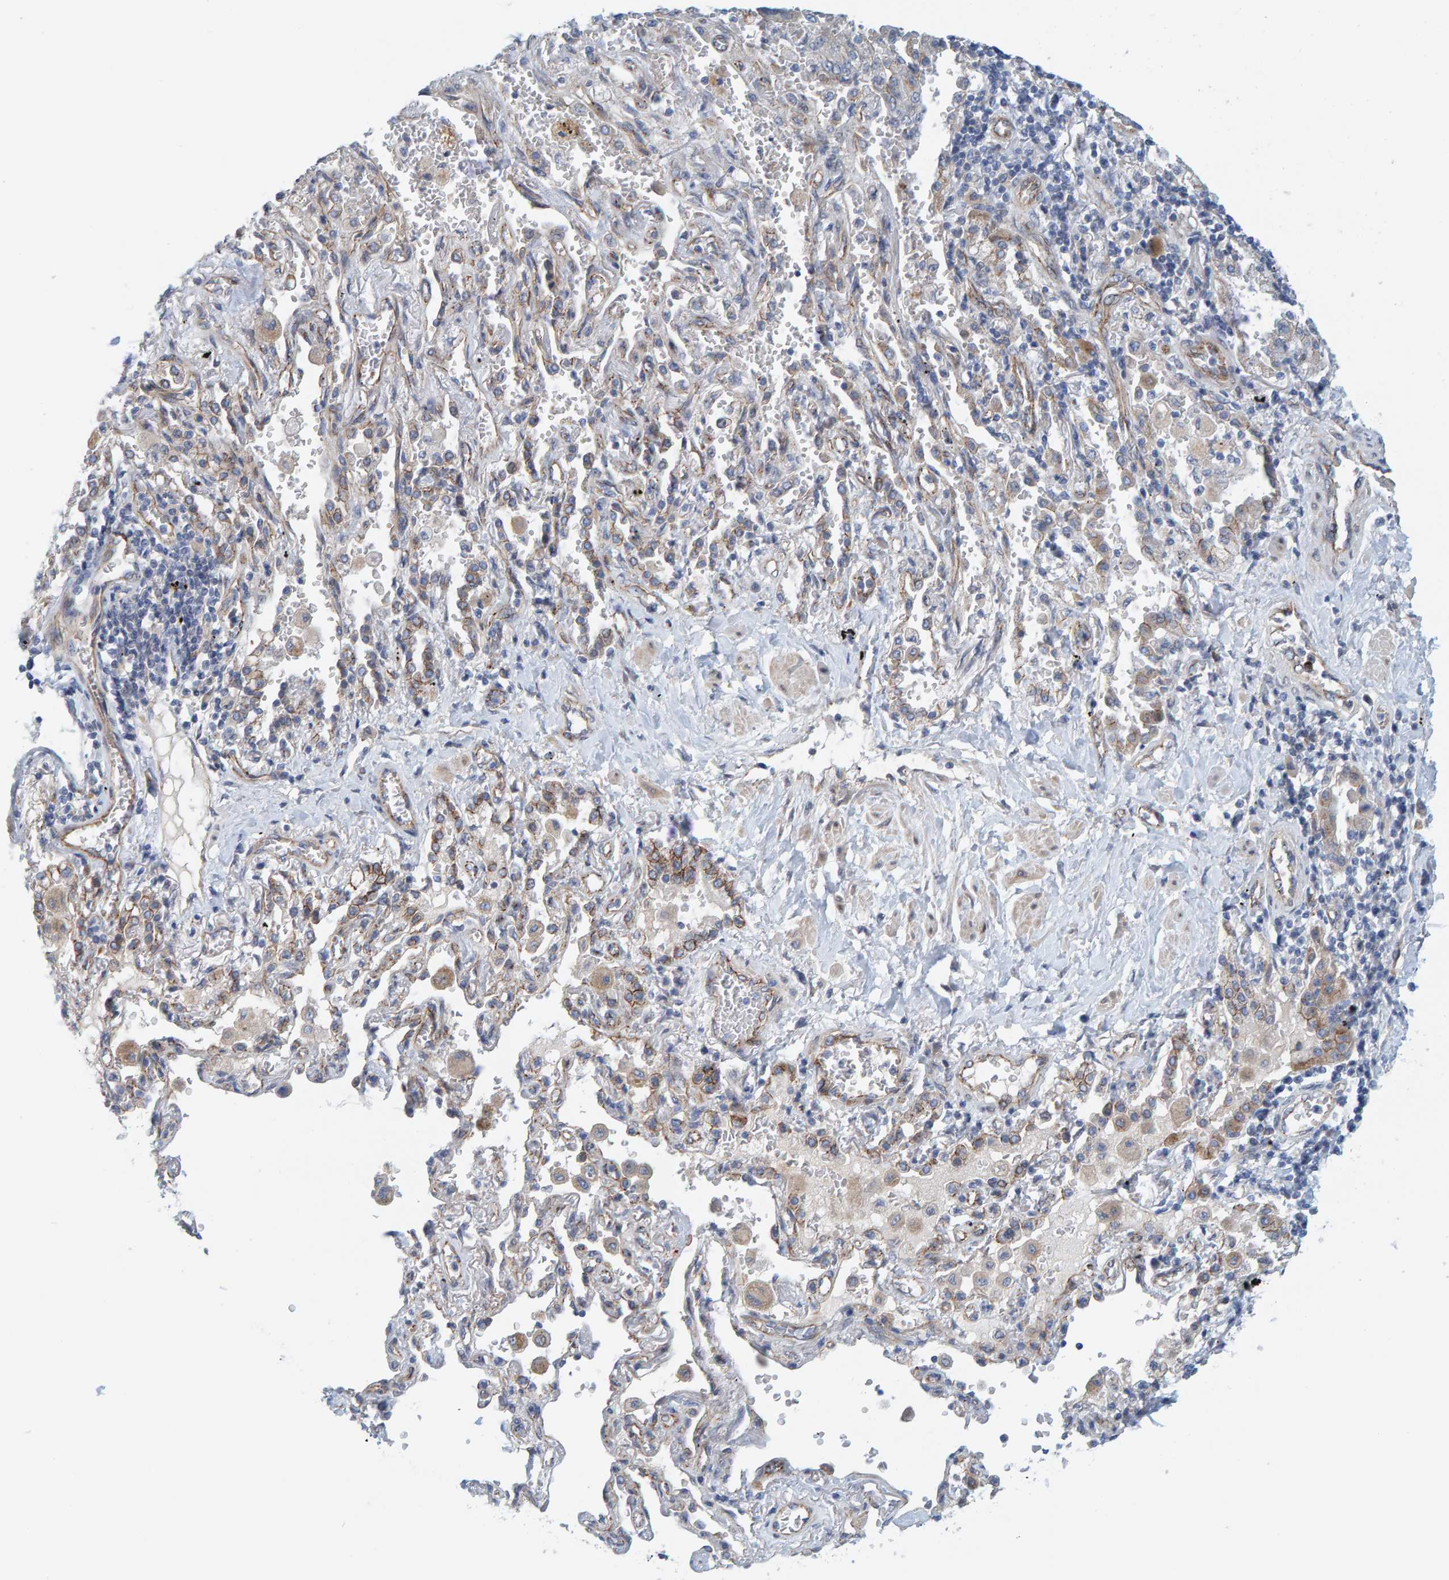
{"staining": {"intensity": "weak", "quantity": "<25%", "location": "cytoplasmic/membranous"}, "tissue": "lung cancer", "cell_type": "Tumor cells", "image_type": "cancer", "snomed": [{"axis": "morphology", "description": "Adenocarcinoma, NOS"}, {"axis": "topography", "description": "Lung"}], "caption": "This is an immunohistochemistry image of lung cancer. There is no expression in tumor cells.", "gene": "KRBA2", "patient": {"sex": "female", "age": 65}}